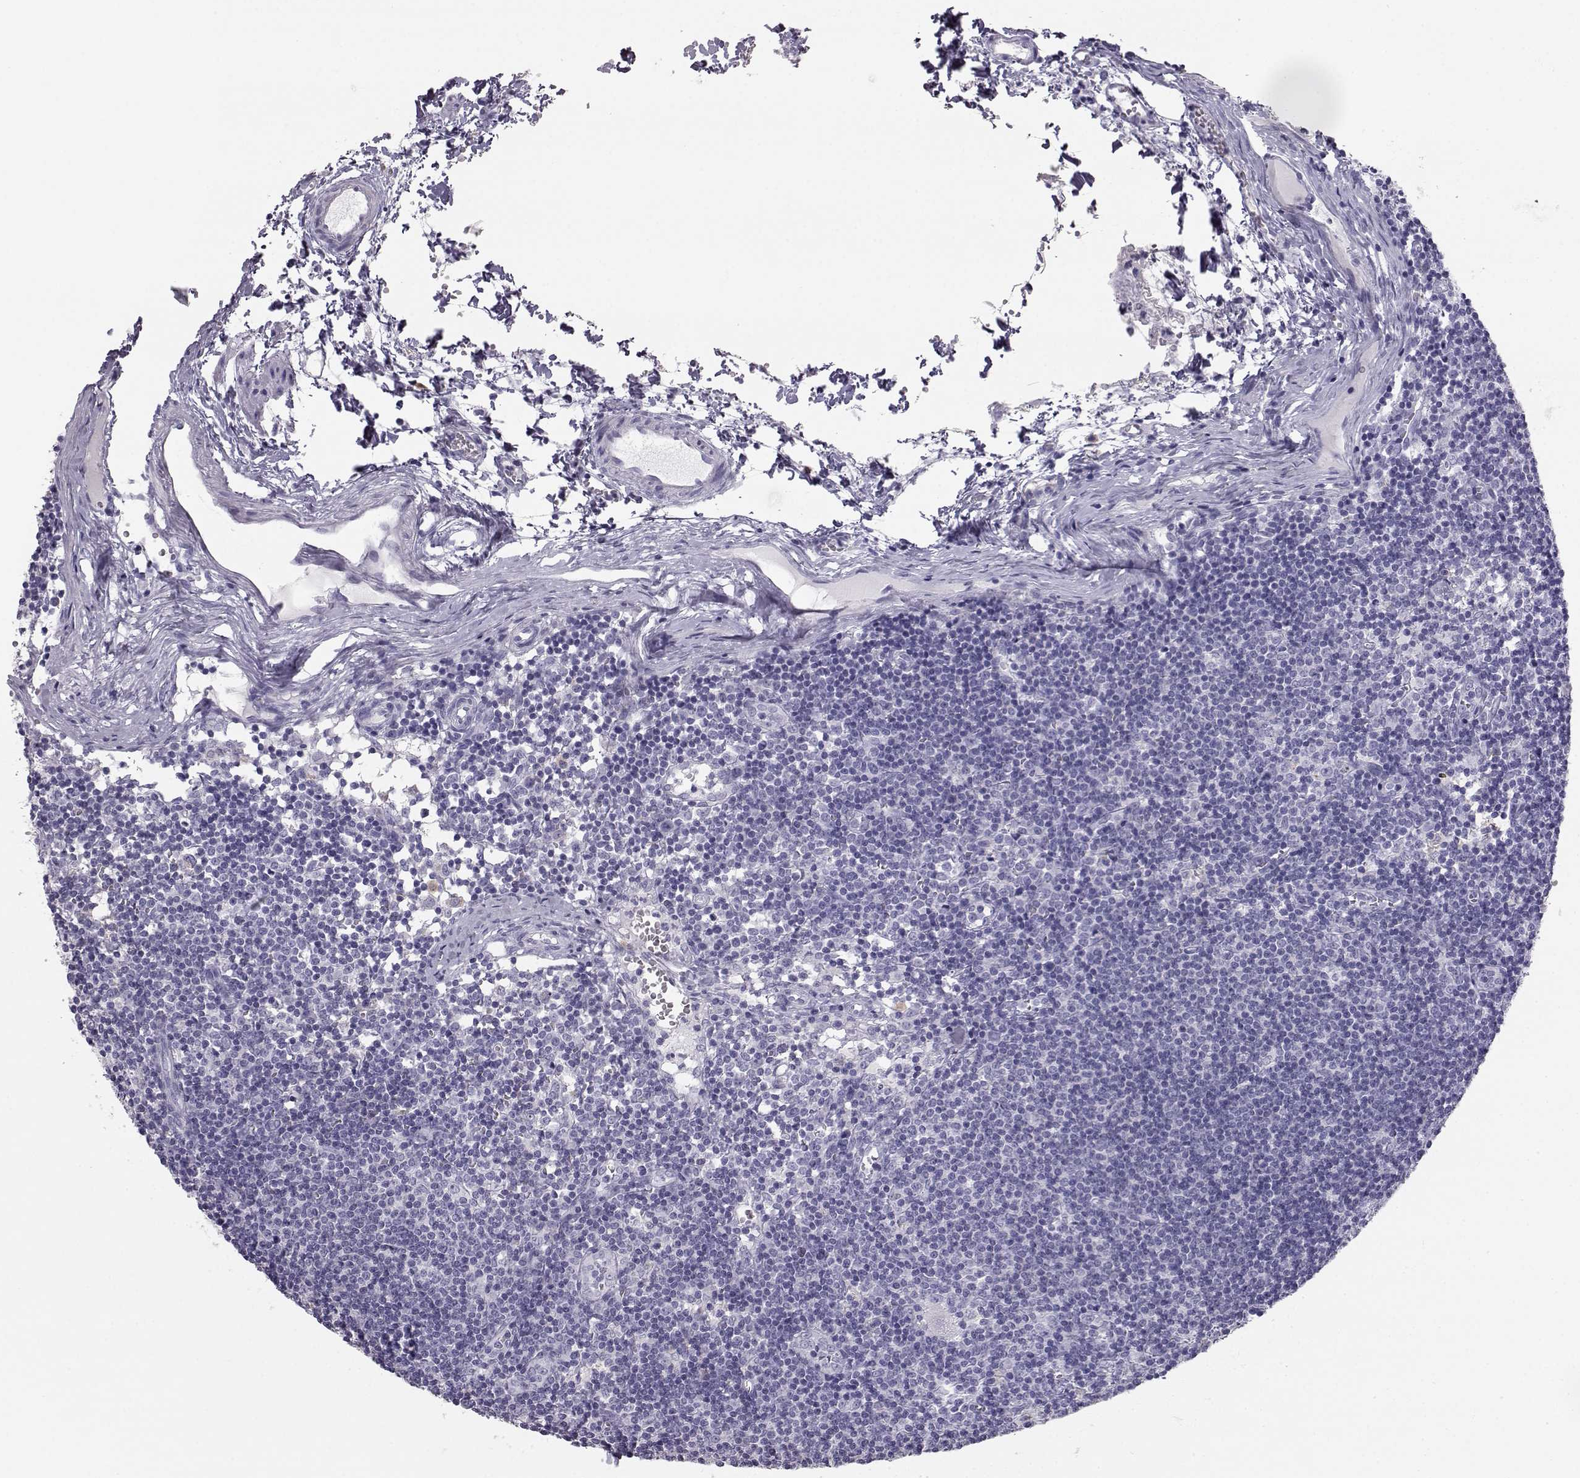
{"staining": {"intensity": "negative", "quantity": "none", "location": "none"}, "tissue": "lymph node", "cell_type": "Germinal center cells", "image_type": "normal", "snomed": [{"axis": "morphology", "description": "Normal tissue, NOS"}, {"axis": "topography", "description": "Lymph node"}], "caption": "DAB immunohistochemical staining of normal human lymph node exhibits no significant expression in germinal center cells.", "gene": "ITLN1", "patient": {"sex": "female", "age": 52}}